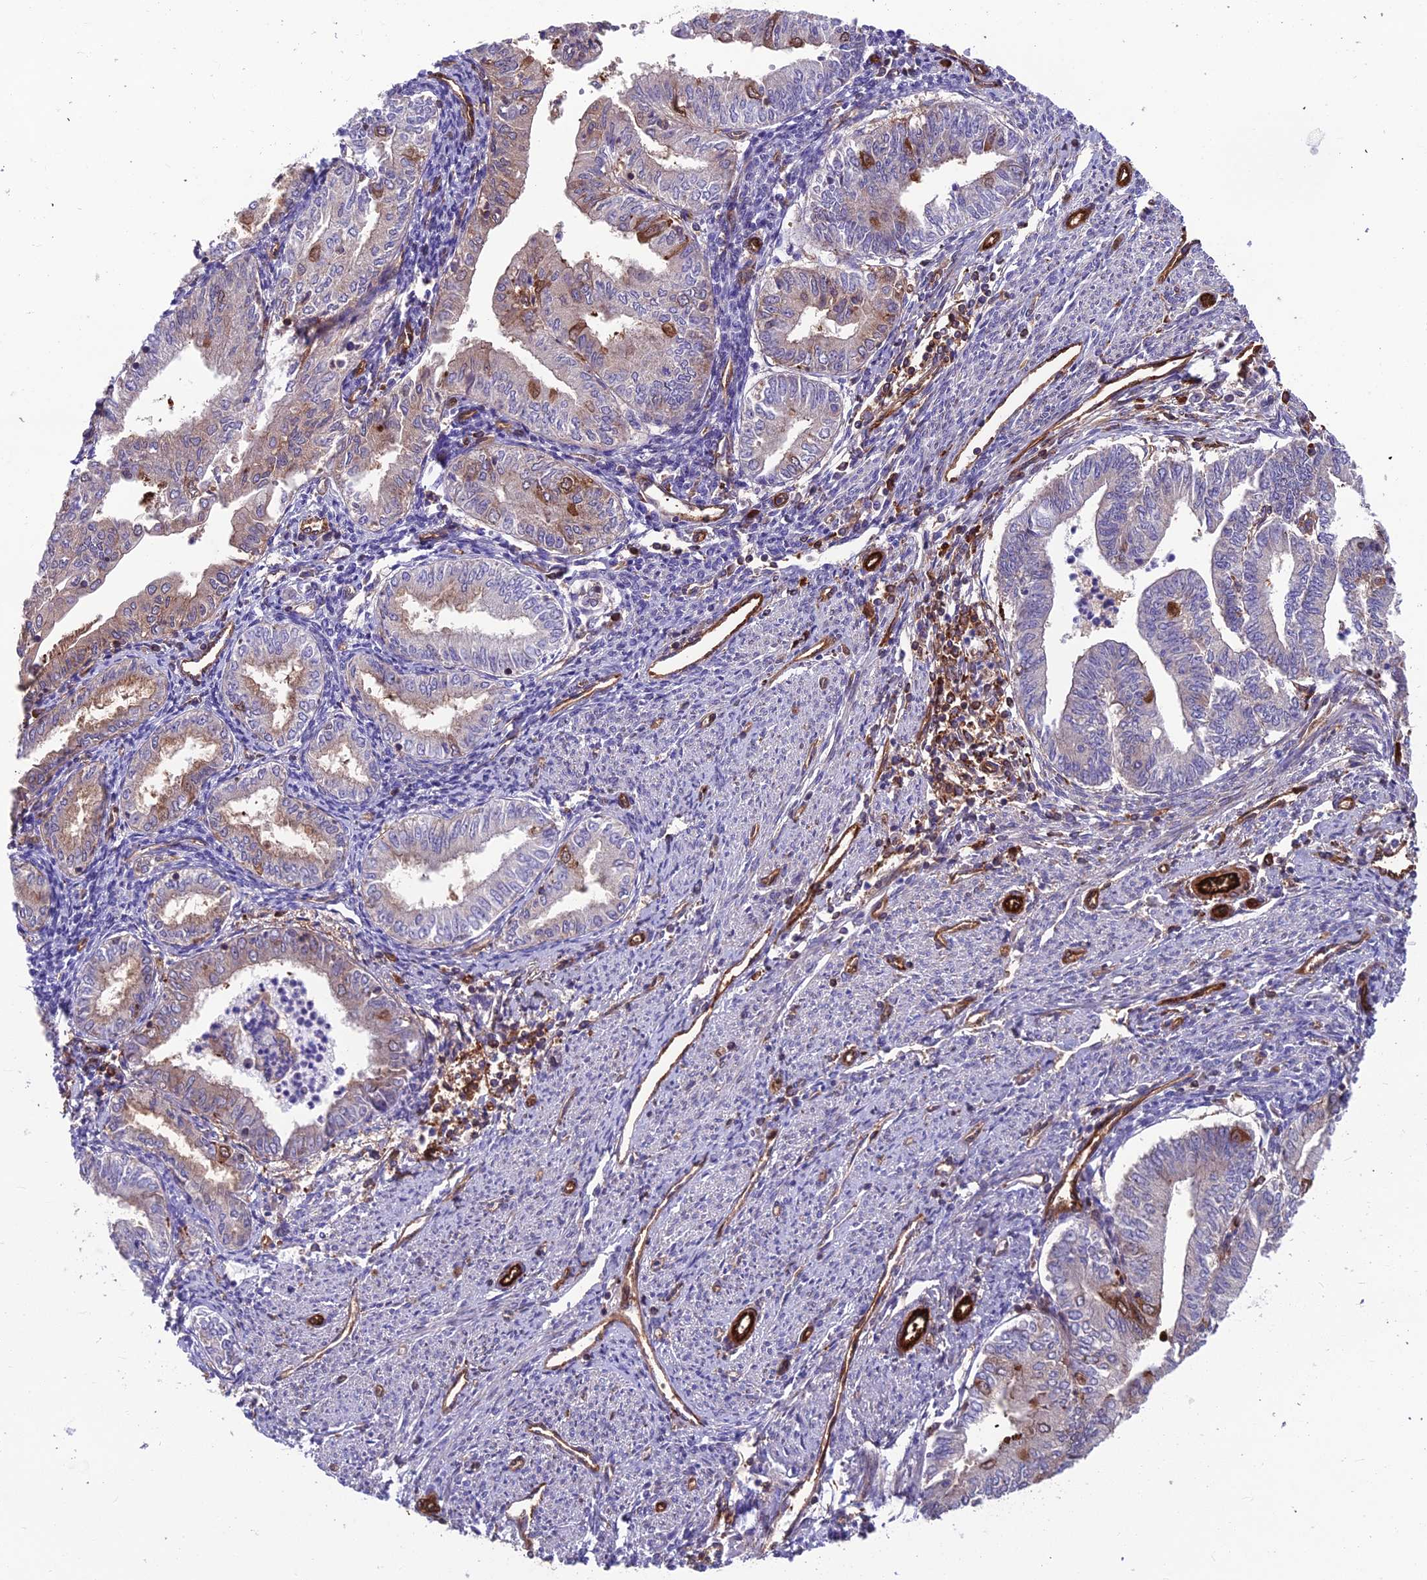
{"staining": {"intensity": "negative", "quantity": "none", "location": "none"}, "tissue": "endometrial cancer", "cell_type": "Tumor cells", "image_type": "cancer", "snomed": [{"axis": "morphology", "description": "Adenocarcinoma, NOS"}, {"axis": "topography", "description": "Endometrium"}], "caption": "Immunohistochemistry of adenocarcinoma (endometrial) exhibits no staining in tumor cells.", "gene": "RTN4RL1", "patient": {"sex": "female", "age": 66}}